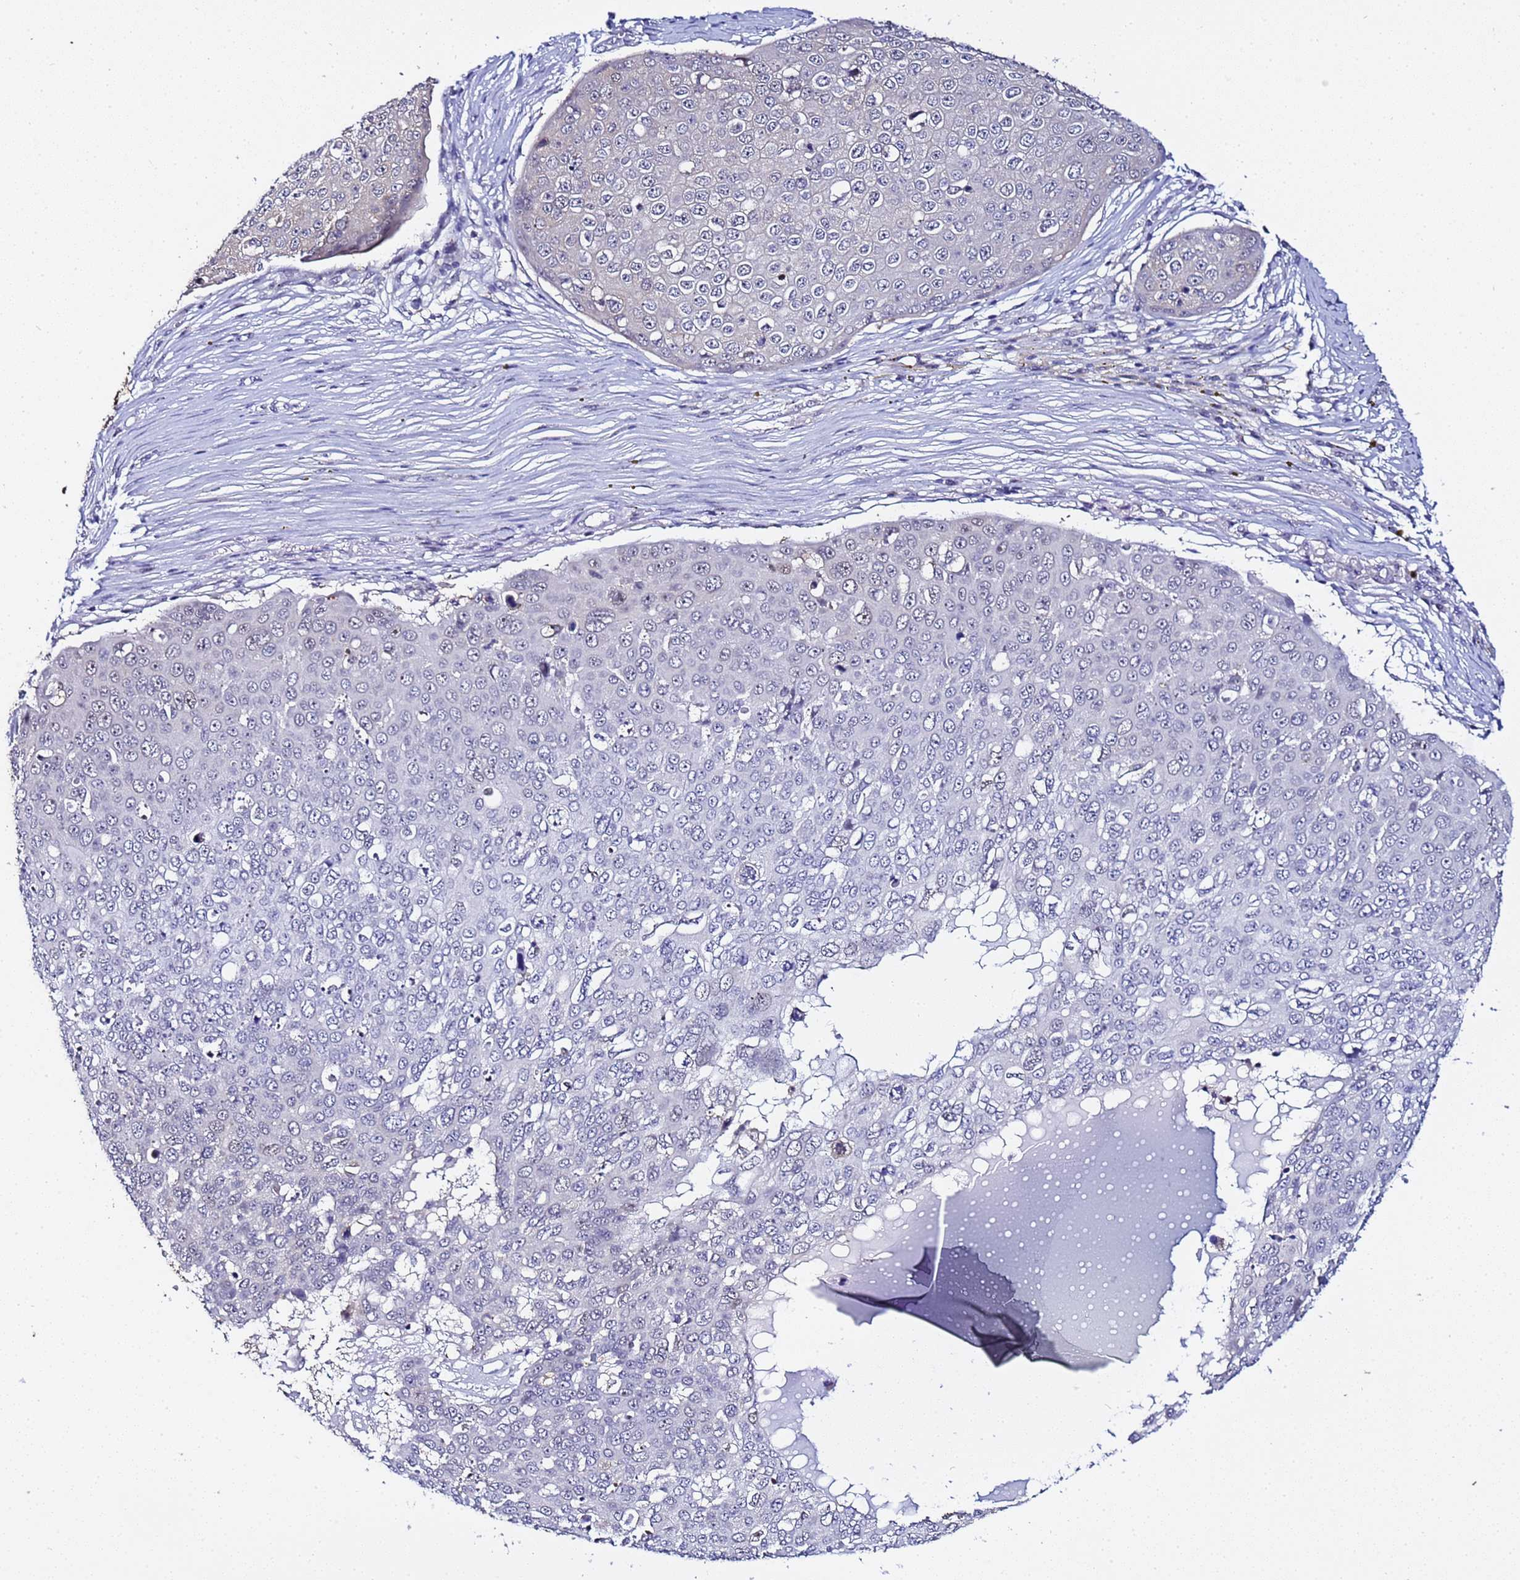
{"staining": {"intensity": "negative", "quantity": "none", "location": "none"}, "tissue": "skin cancer", "cell_type": "Tumor cells", "image_type": "cancer", "snomed": [{"axis": "morphology", "description": "Squamous cell carcinoma, NOS"}, {"axis": "topography", "description": "Skin"}], "caption": "This is a micrograph of immunohistochemistry (IHC) staining of skin cancer (squamous cell carcinoma), which shows no positivity in tumor cells.", "gene": "ACTL6B", "patient": {"sex": "male", "age": 71}}